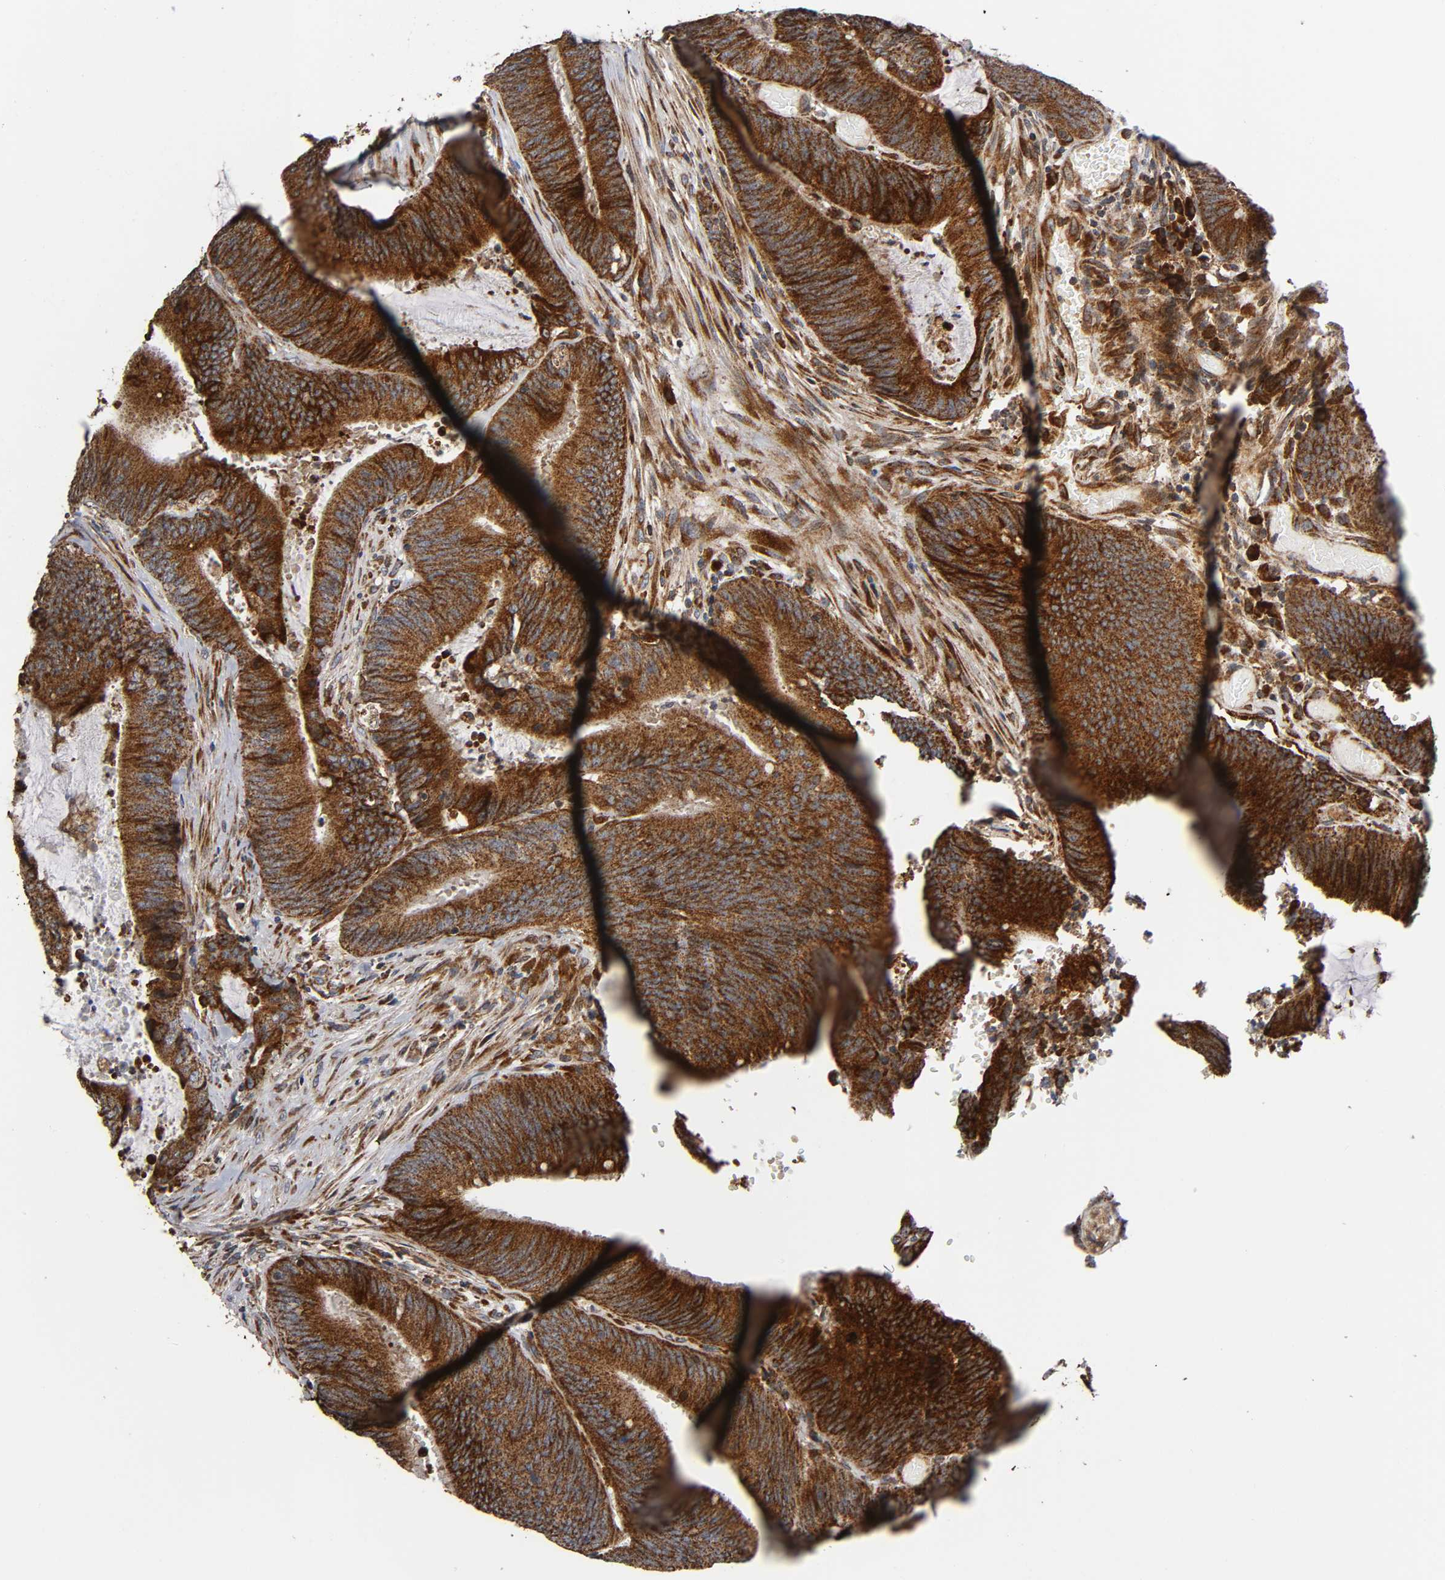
{"staining": {"intensity": "strong", "quantity": ">75%", "location": "cytoplasmic/membranous"}, "tissue": "colorectal cancer", "cell_type": "Tumor cells", "image_type": "cancer", "snomed": [{"axis": "morphology", "description": "Adenocarcinoma, NOS"}, {"axis": "topography", "description": "Rectum"}], "caption": "This photomicrograph exhibits IHC staining of colorectal cancer (adenocarcinoma), with high strong cytoplasmic/membranous staining in approximately >75% of tumor cells.", "gene": "MAP3K1", "patient": {"sex": "female", "age": 66}}